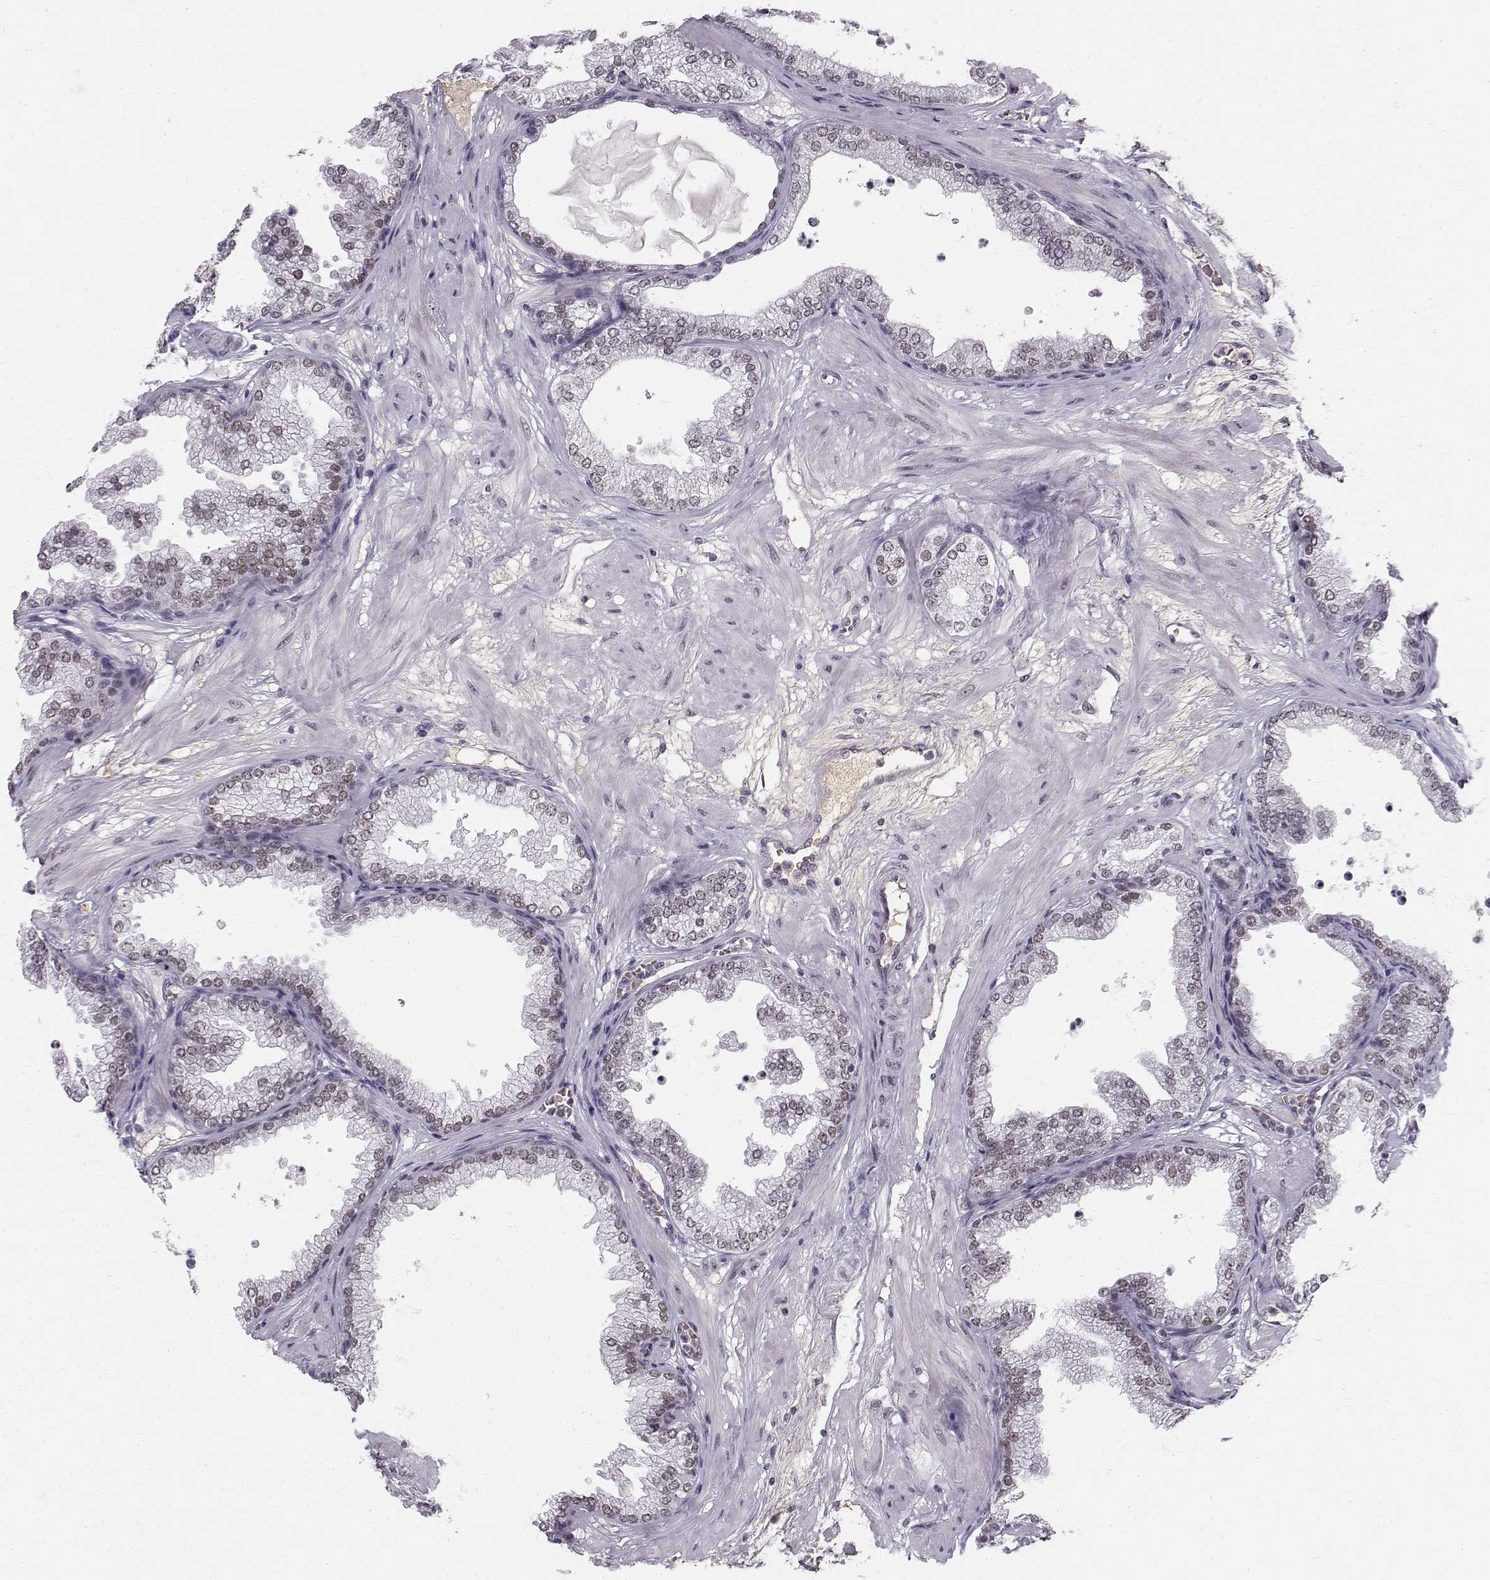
{"staining": {"intensity": "weak", "quantity": "25%-75%", "location": "nuclear"}, "tissue": "prostate", "cell_type": "Glandular cells", "image_type": "normal", "snomed": [{"axis": "morphology", "description": "Normal tissue, NOS"}, {"axis": "topography", "description": "Prostate"}], "caption": "A histopathology image of human prostate stained for a protein demonstrates weak nuclear brown staining in glandular cells.", "gene": "RPP38", "patient": {"sex": "male", "age": 37}}